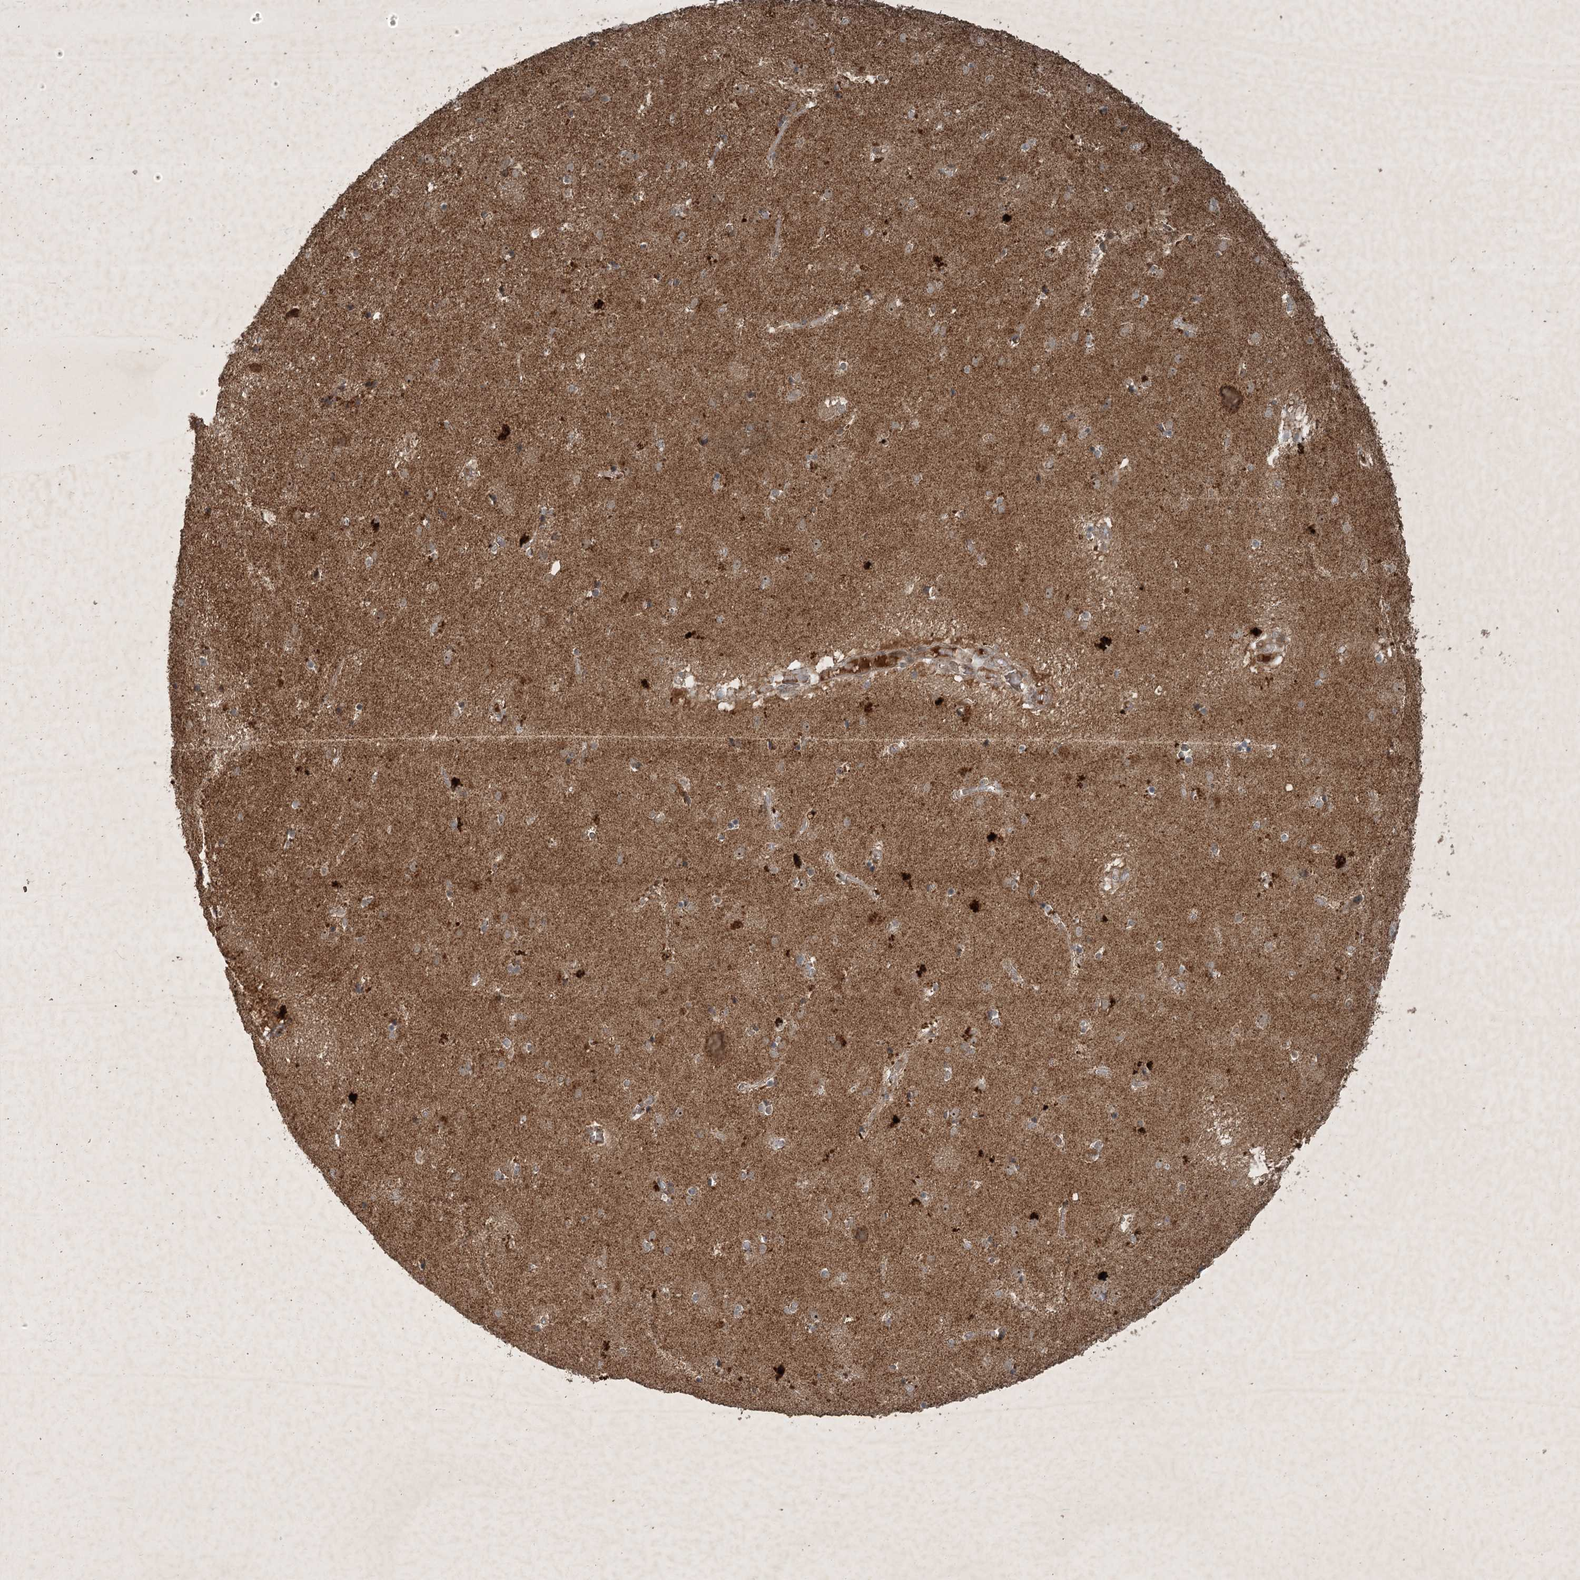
{"staining": {"intensity": "moderate", "quantity": "25%-75%", "location": "cytoplasmic/membranous"}, "tissue": "caudate", "cell_type": "Glial cells", "image_type": "normal", "snomed": [{"axis": "morphology", "description": "Normal tissue, NOS"}, {"axis": "topography", "description": "Lateral ventricle wall"}], "caption": "Immunohistochemical staining of normal human caudate demonstrates 25%-75% levels of moderate cytoplasmic/membranous protein staining in about 25%-75% of glial cells.", "gene": "UNC93A", "patient": {"sex": "male", "age": 70}}